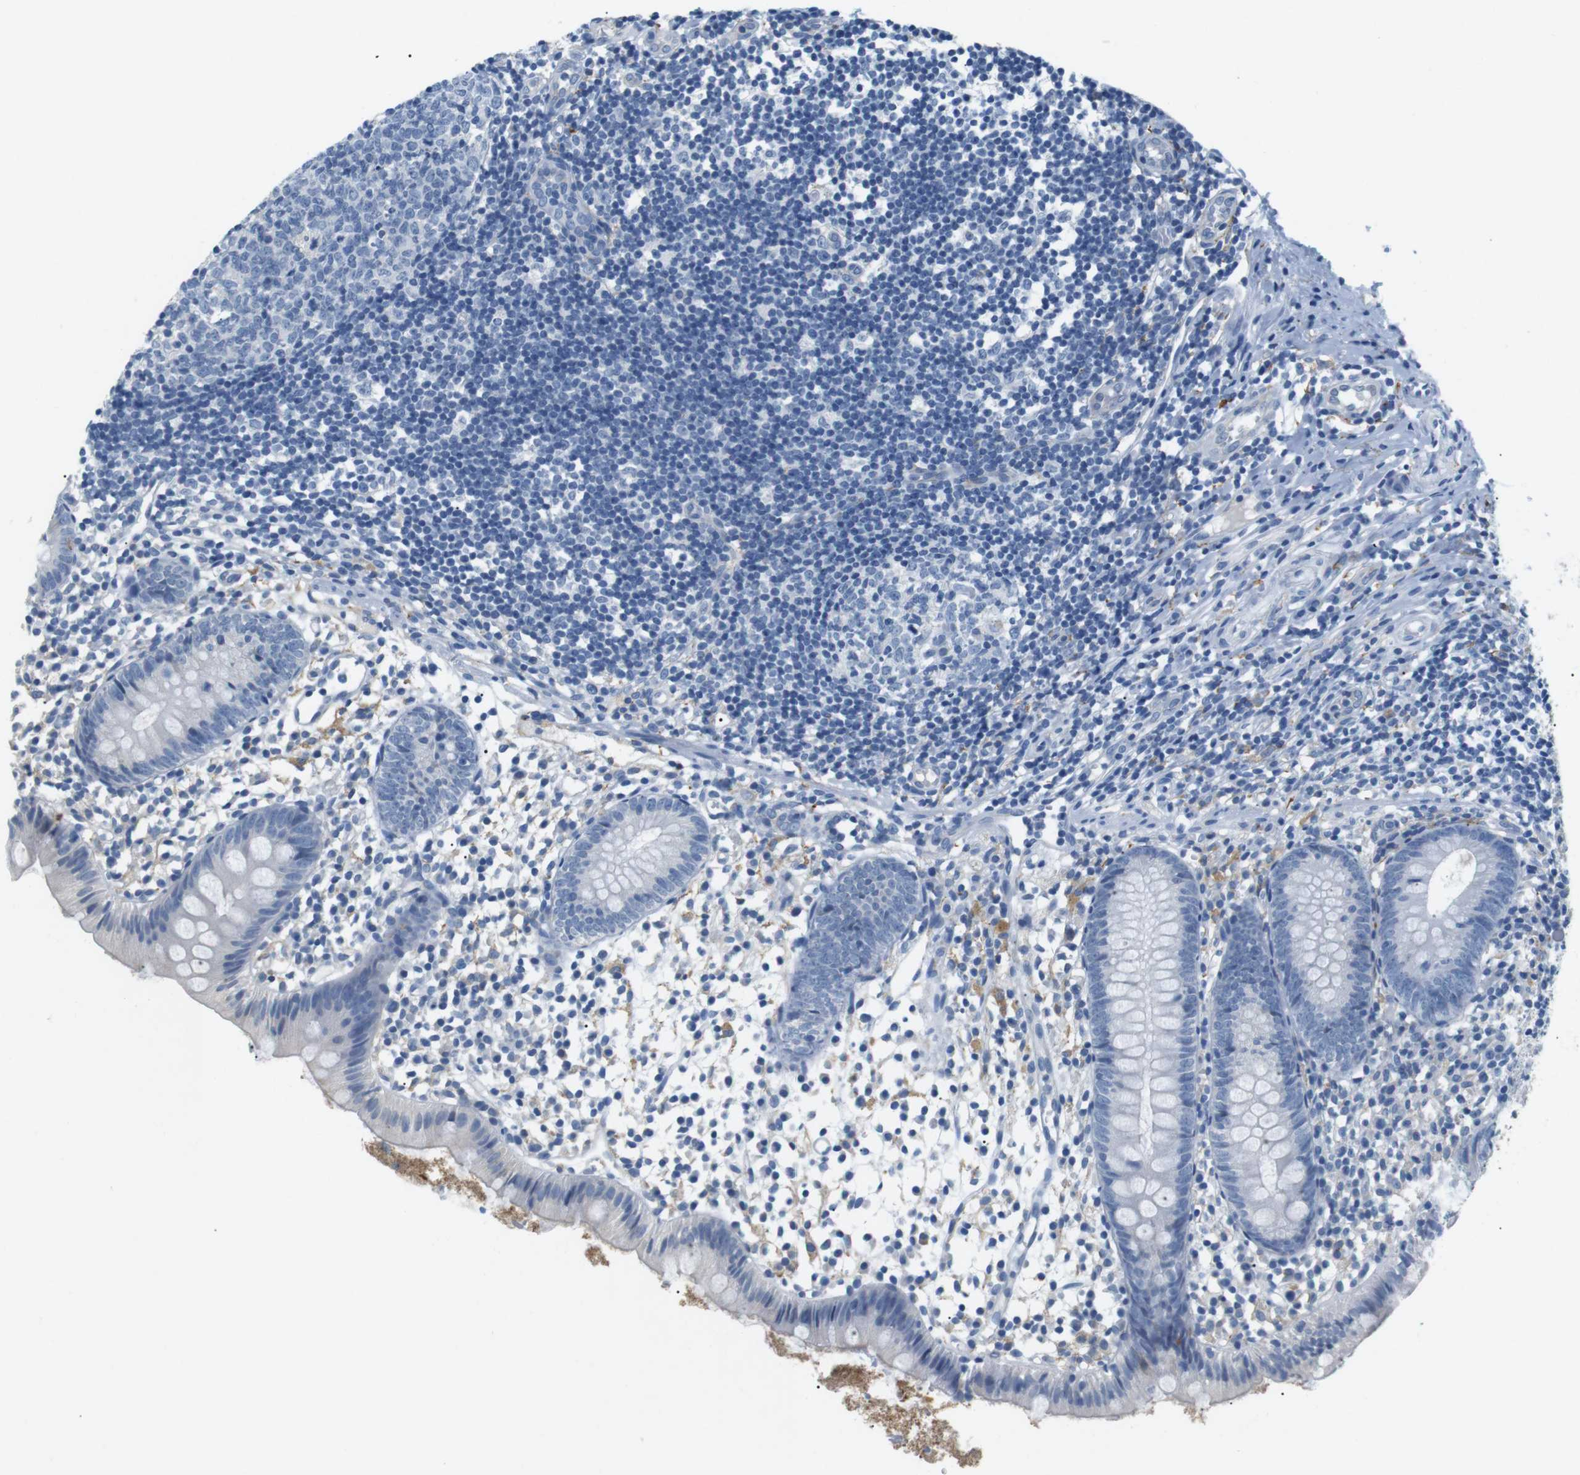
{"staining": {"intensity": "negative", "quantity": "none", "location": "none"}, "tissue": "appendix", "cell_type": "Glandular cells", "image_type": "normal", "snomed": [{"axis": "morphology", "description": "Normal tissue, NOS"}, {"axis": "topography", "description": "Appendix"}], "caption": "Immunohistochemistry image of benign appendix: human appendix stained with DAB exhibits no significant protein staining in glandular cells.", "gene": "FCGRT", "patient": {"sex": "female", "age": 20}}